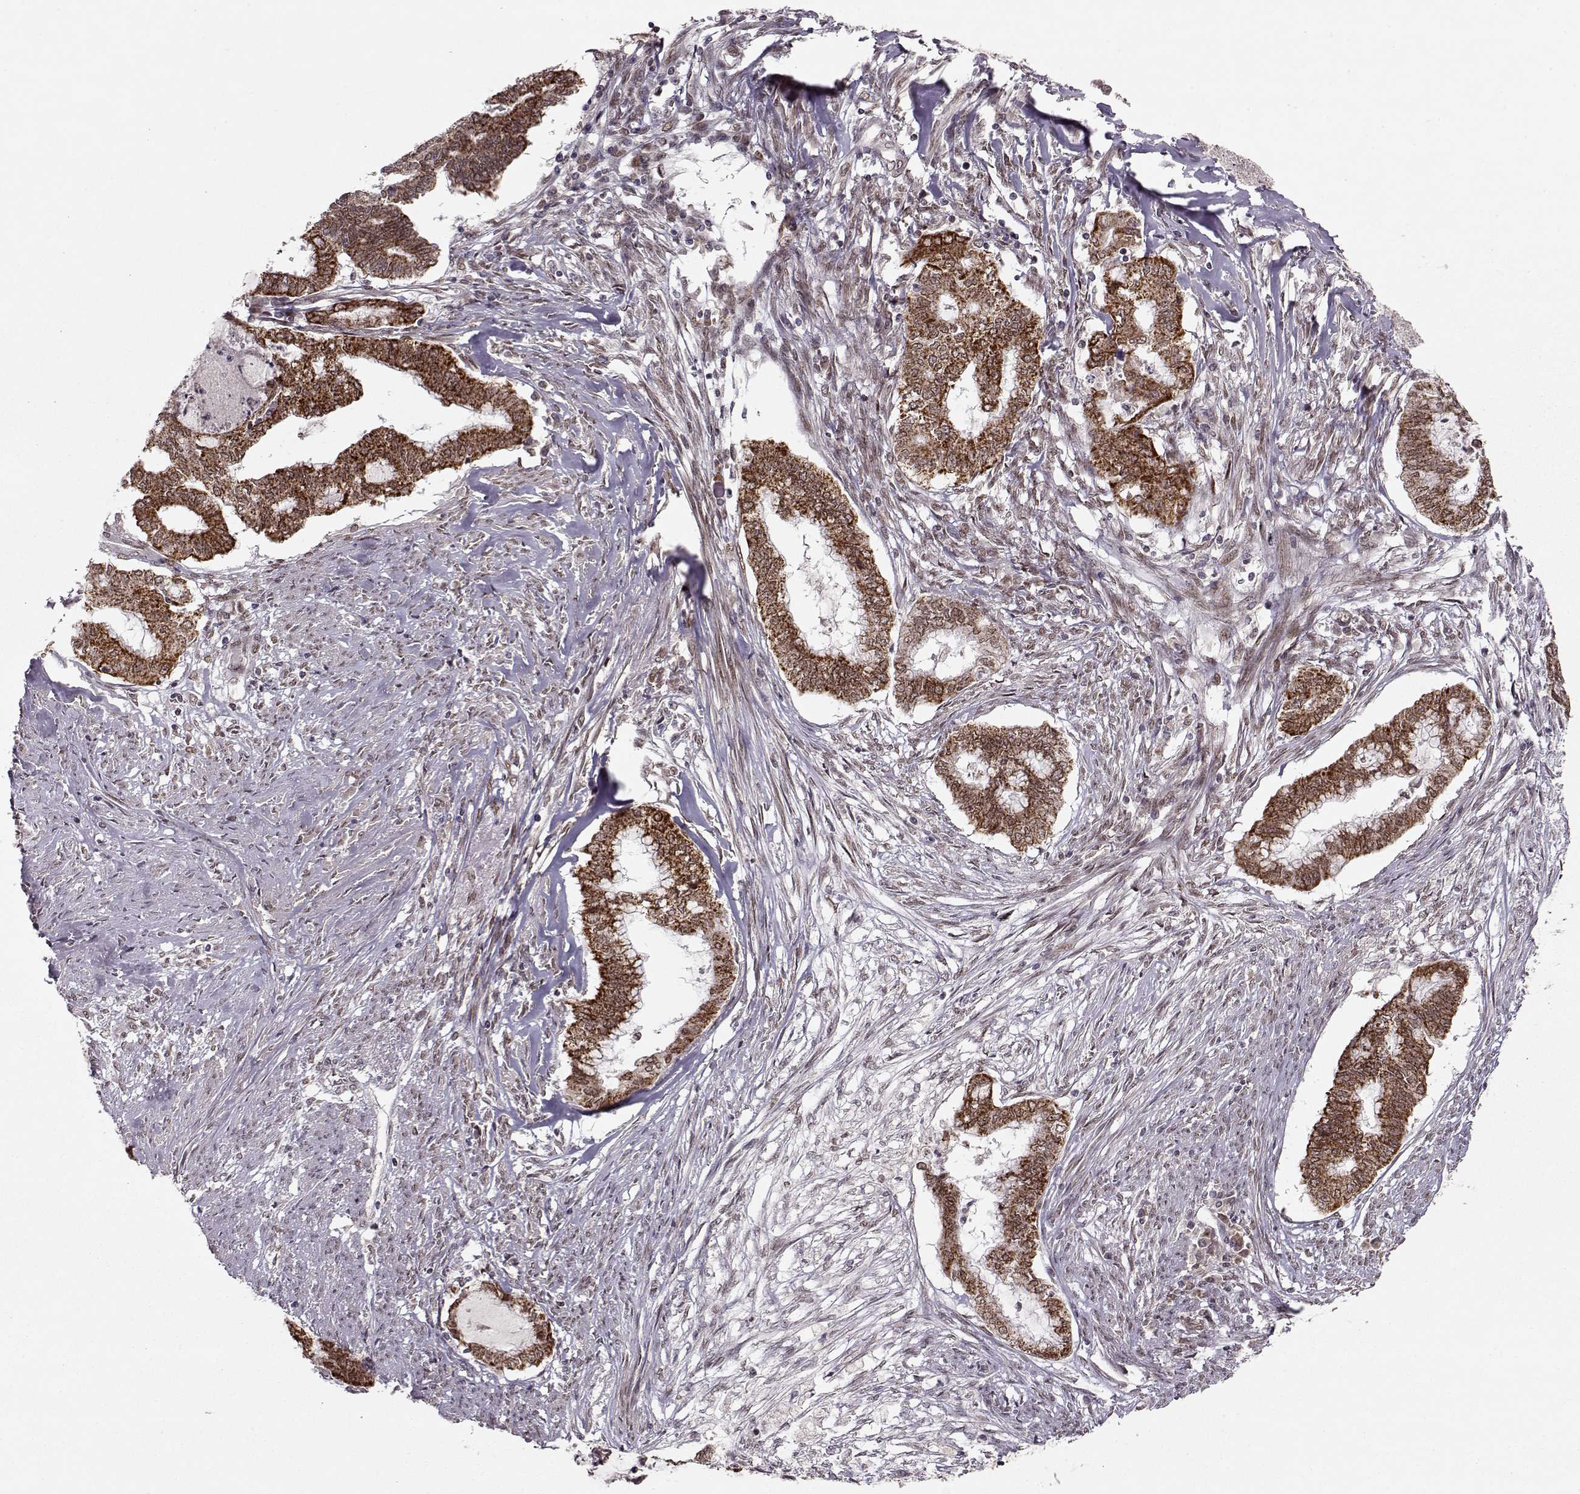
{"staining": {"intensity": "strong", "quantity": ">75%", "location": "cytoplasmic/membranous"}, "tissue": "endometrial cancer", "cell_type": "Tumor cells", "image_type": "cancer", "snomed": [{"axis": "morphology", "description": "Adenocarcinoma, NOS"}, {"axis": "topography", "description": "Endometrium"}], "caption": "Adenocarcinoma (endometrial) was stained to show a protein in brown. There is high levels of strong cytoplasmic/membranous positivity in approximately >75% of tumor cells. The staining is performed using DAB (3,3'-diaminobenzidine) brown chromogen to label protein expression. The nuclei are counter-stained blue using hematoxylin.", "gene": "RAI1", "patient": {"sex": "female", "age": 79}}